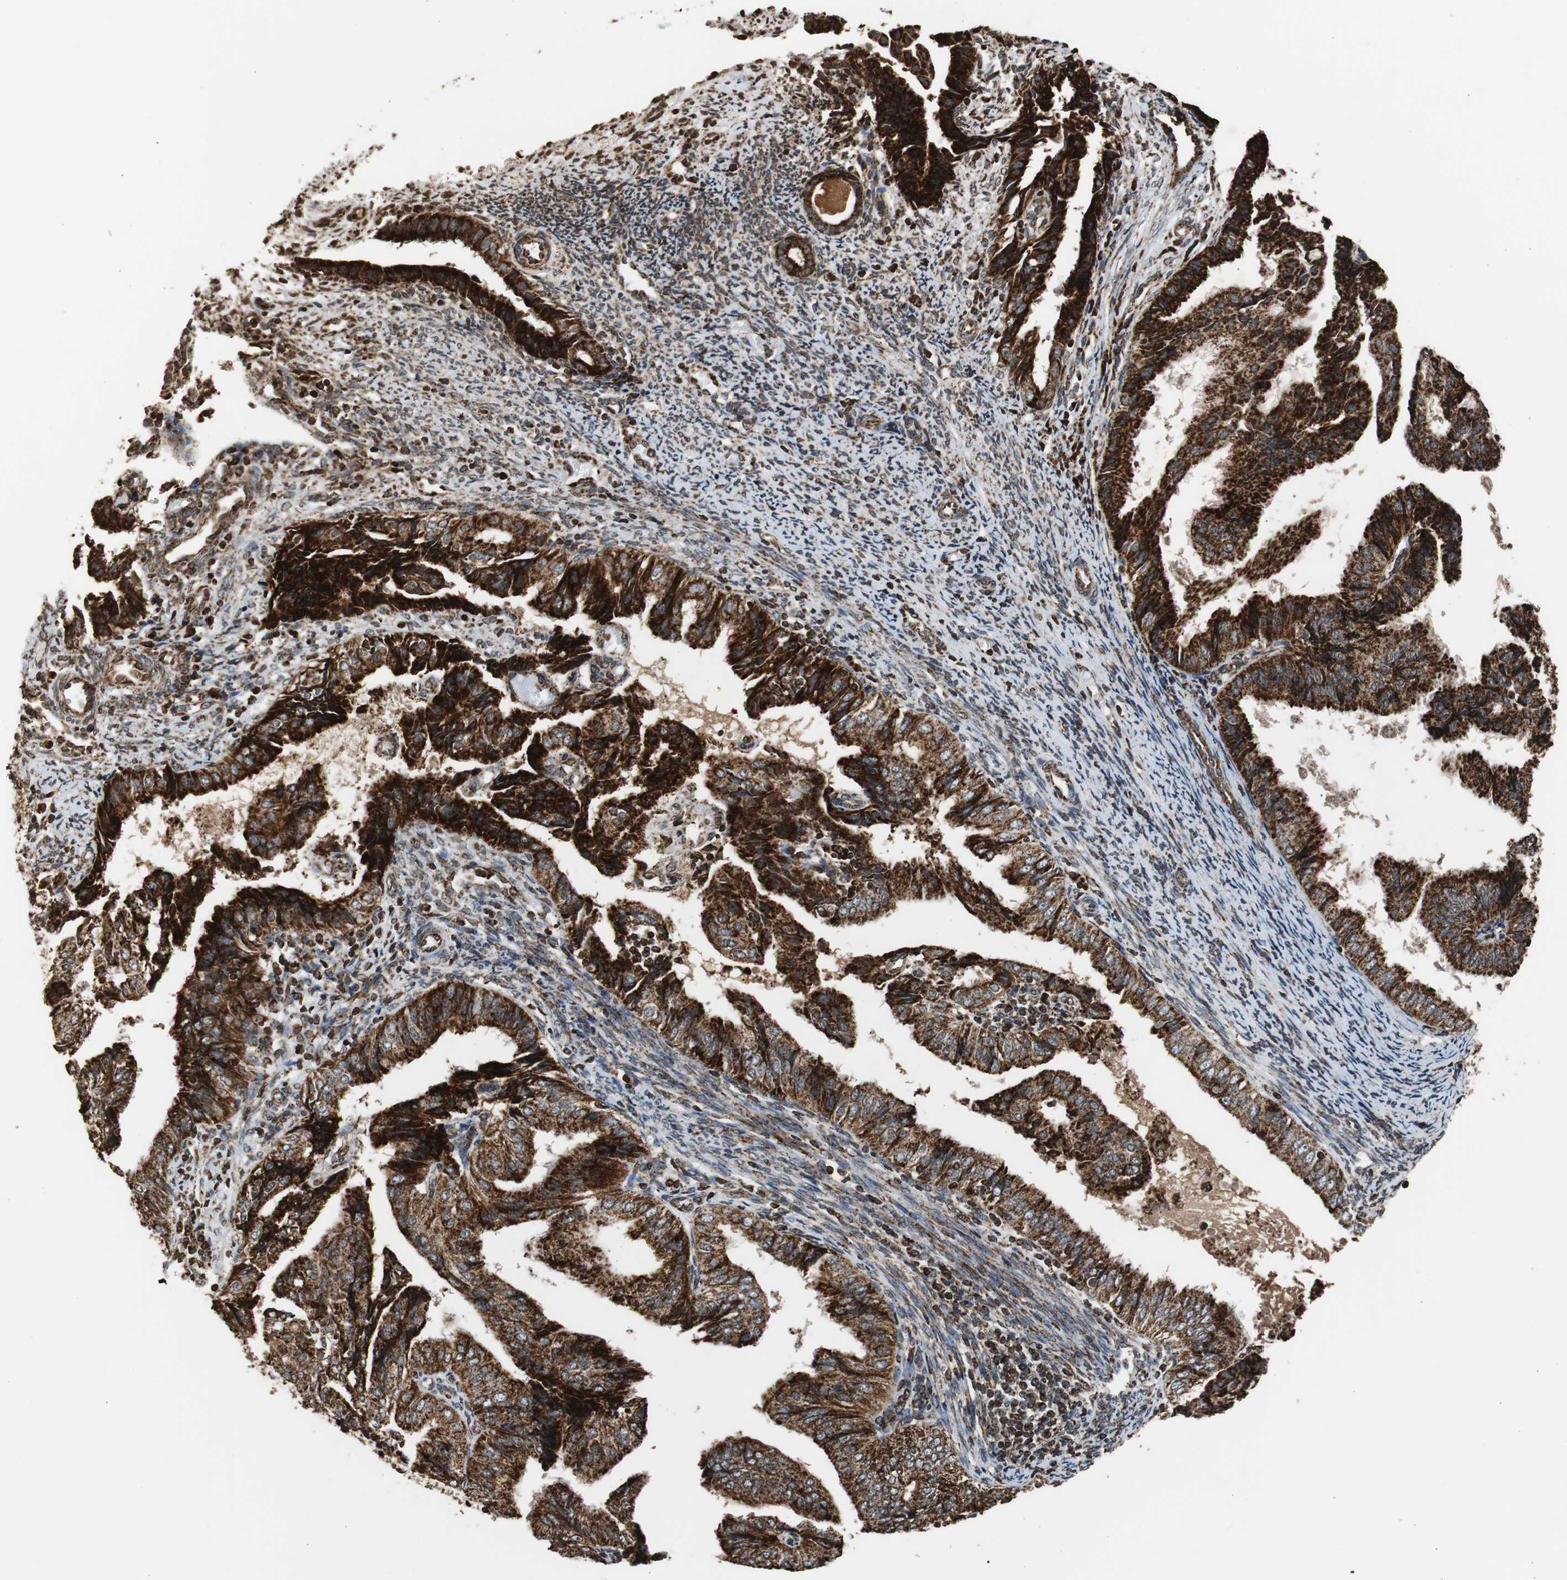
{"staining": {"intensity": "strong", "quantity": ">75%", "location": "cytoplasmic/membranous"}, "tissue": "endometrial cancer", "cell_type": "Tumor cells", "image_type": "cancer", "snomed": [{"axis": "morphology", "description": "Adenocarcinoma, NOS"}, {"axis": "topography", "description": "Endometrium"}], "caption": "Endometrial adenocarcinoma was stained to show a protein in brown. There is high levels of strong cytoplasmic/membranous expression in approximately >75% of tumor cells.", "gene": "HSPA9", "patient": {"sex": "female", "age": 58}}